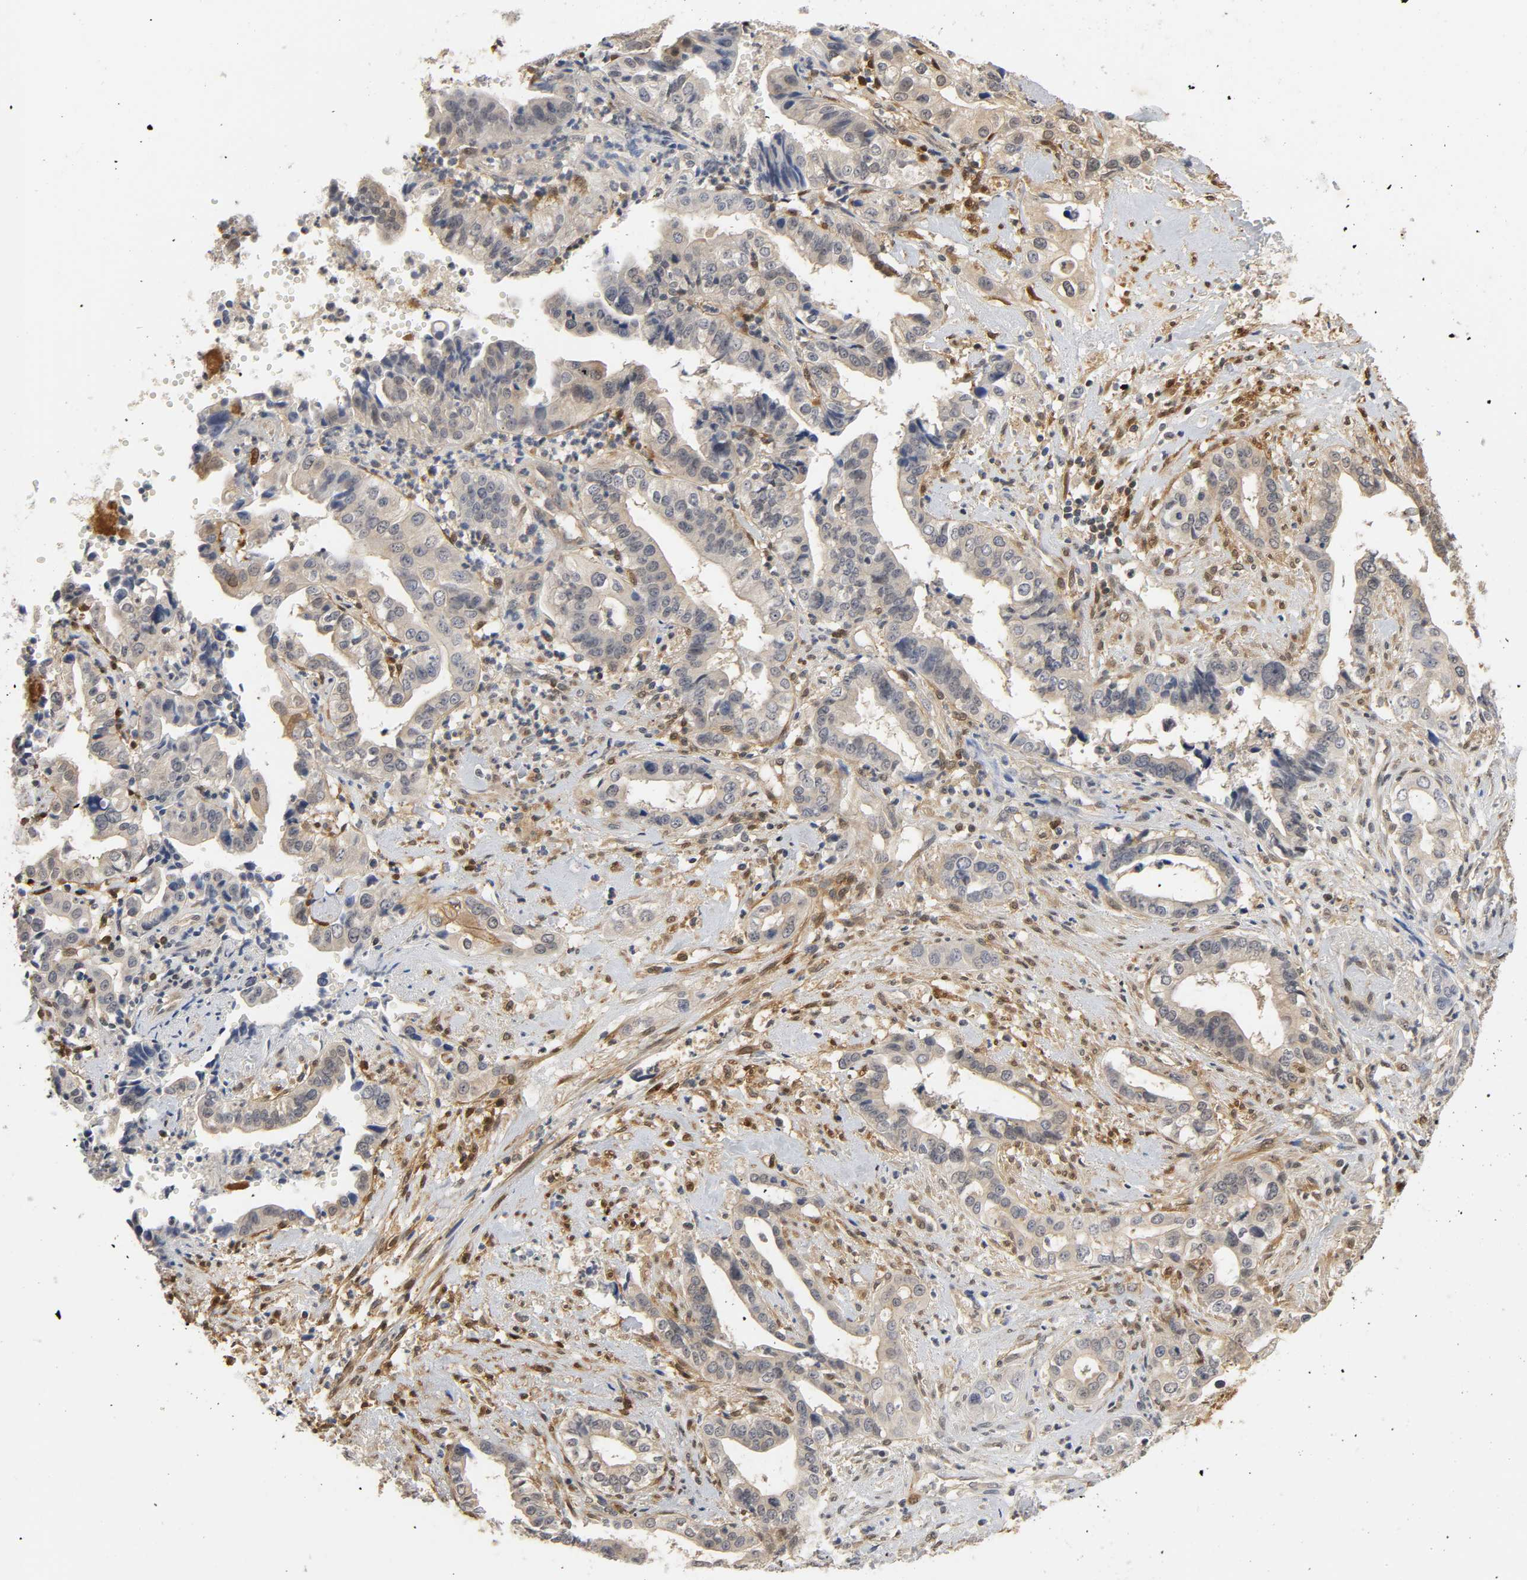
{"staining": {"intensity": "weak", "quantity": "25%-75%", "location": "cytoplasmic/membranous"}, "tissue": "liver cancer", "cell_type": "Tumor cells", "image_type": "cancer", "snomed": [{"axis": "morphology", "description": "Cholangiocarcinoma"}, {"axis": "topography", "description": "Liver"}], "caption": "A photomicrograph of human liver cancer stained for a protein reveals weak cytoplasmic/membranous brown staining in tumor cells. Using DAB (brown) and hematoxylin (blue) stains, captured at high magnification using brightfield microscopy.", "gene": "MIF", "patient": {"sex": "female", "age": 61}}